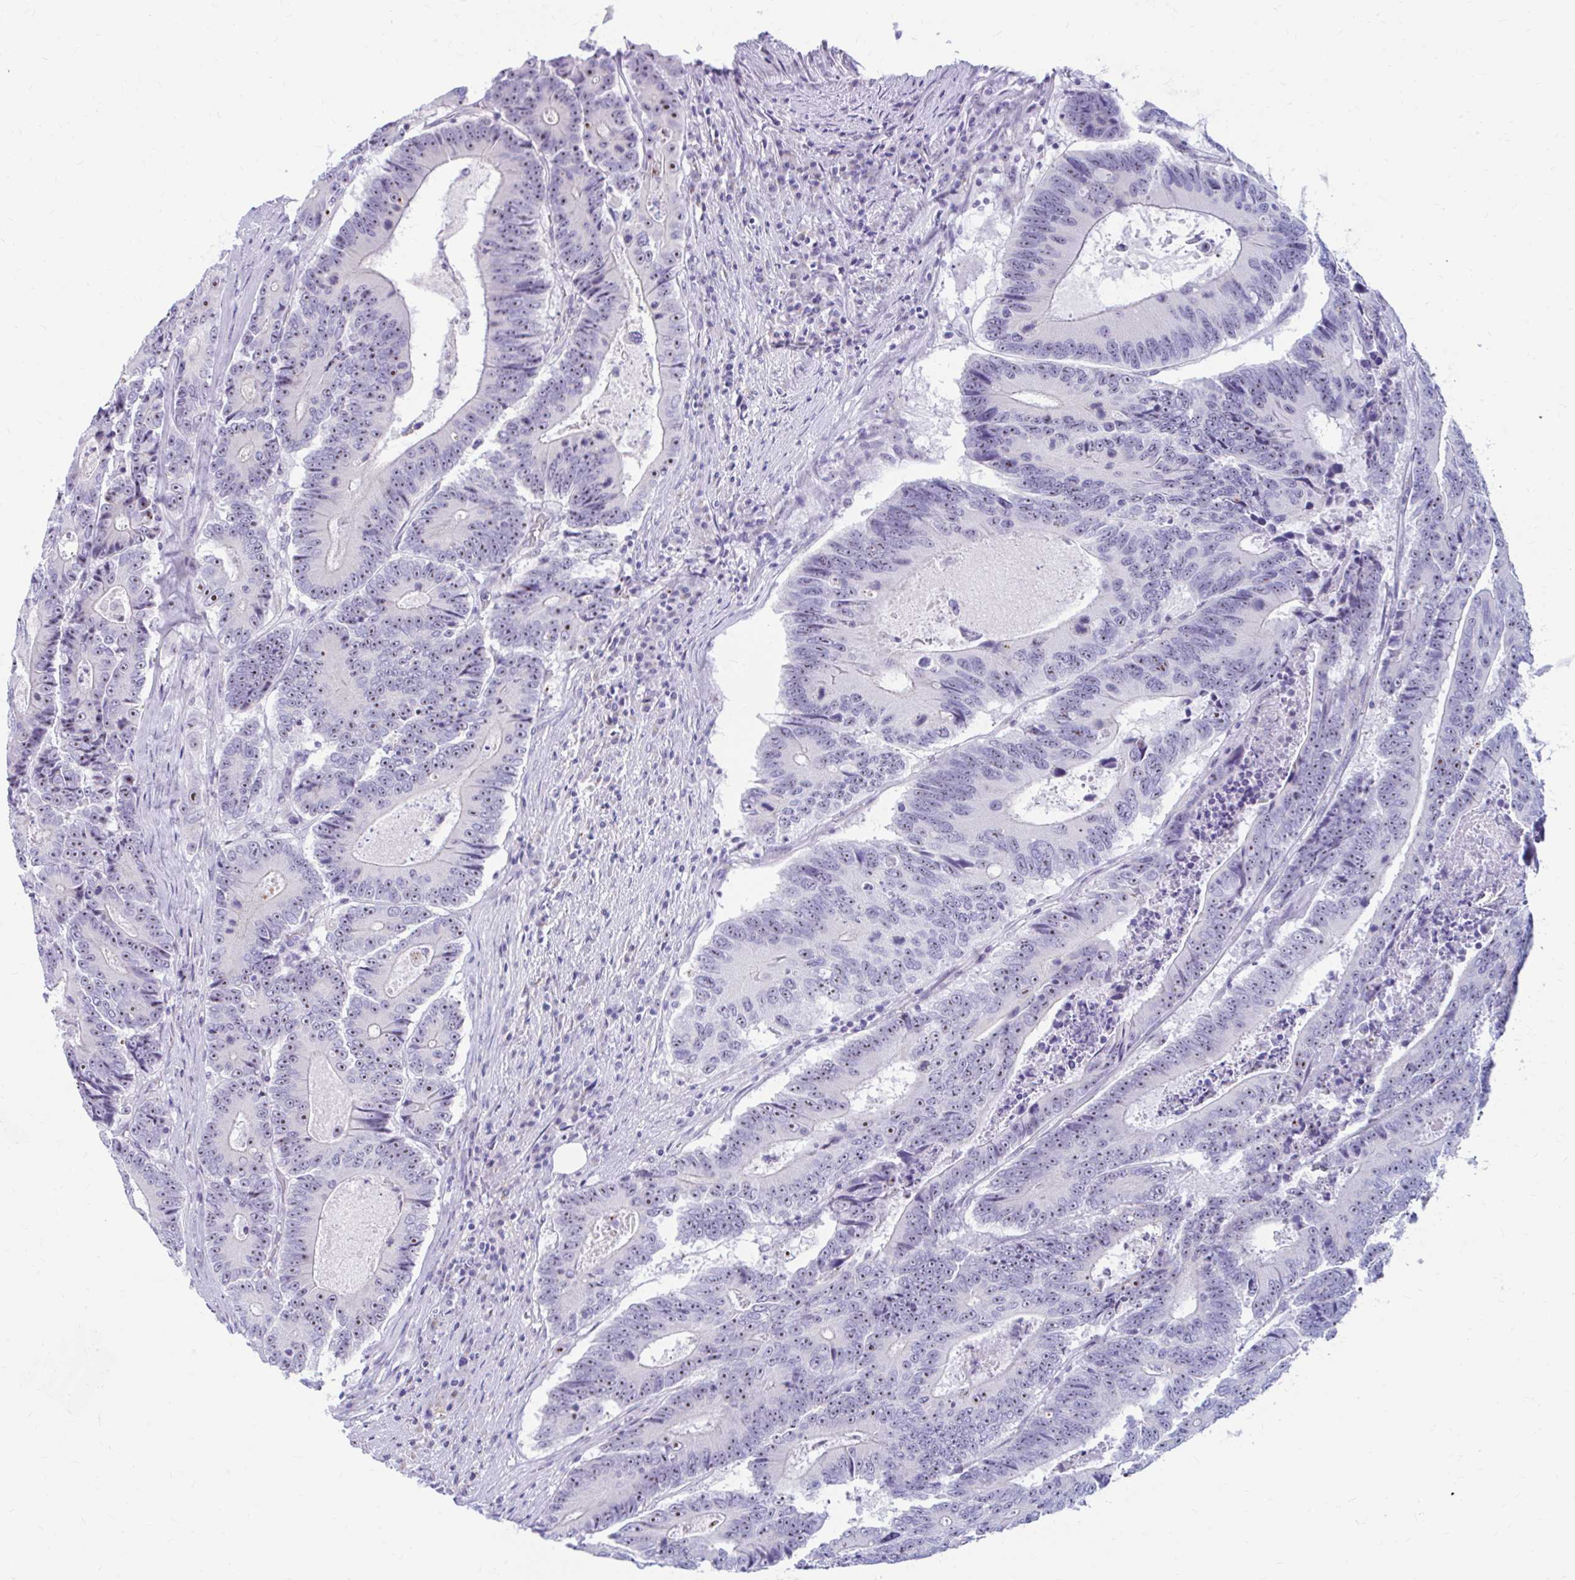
{"staining": {"intensity": "moderate", "quantity": ">75%", "location": "nuclear"}, "tissue": "colorectal cancer", "cell_type": "Tumor cells", "image_type": "cancer", "snomed": [{"axis": "morphology", "description": "Adenocarcinoma, NOS"}, {"axis": "topography", "description": "Colon"}], "caption": "An IHC micrograph of neoplastic tissue is shown. Protein staining in brown shows moderate nuclear positivity in colorectal adenocarcinoma within tumor cells.", "gene": "FTSJ3", "patient": {"sex": "male", "age": 83}}